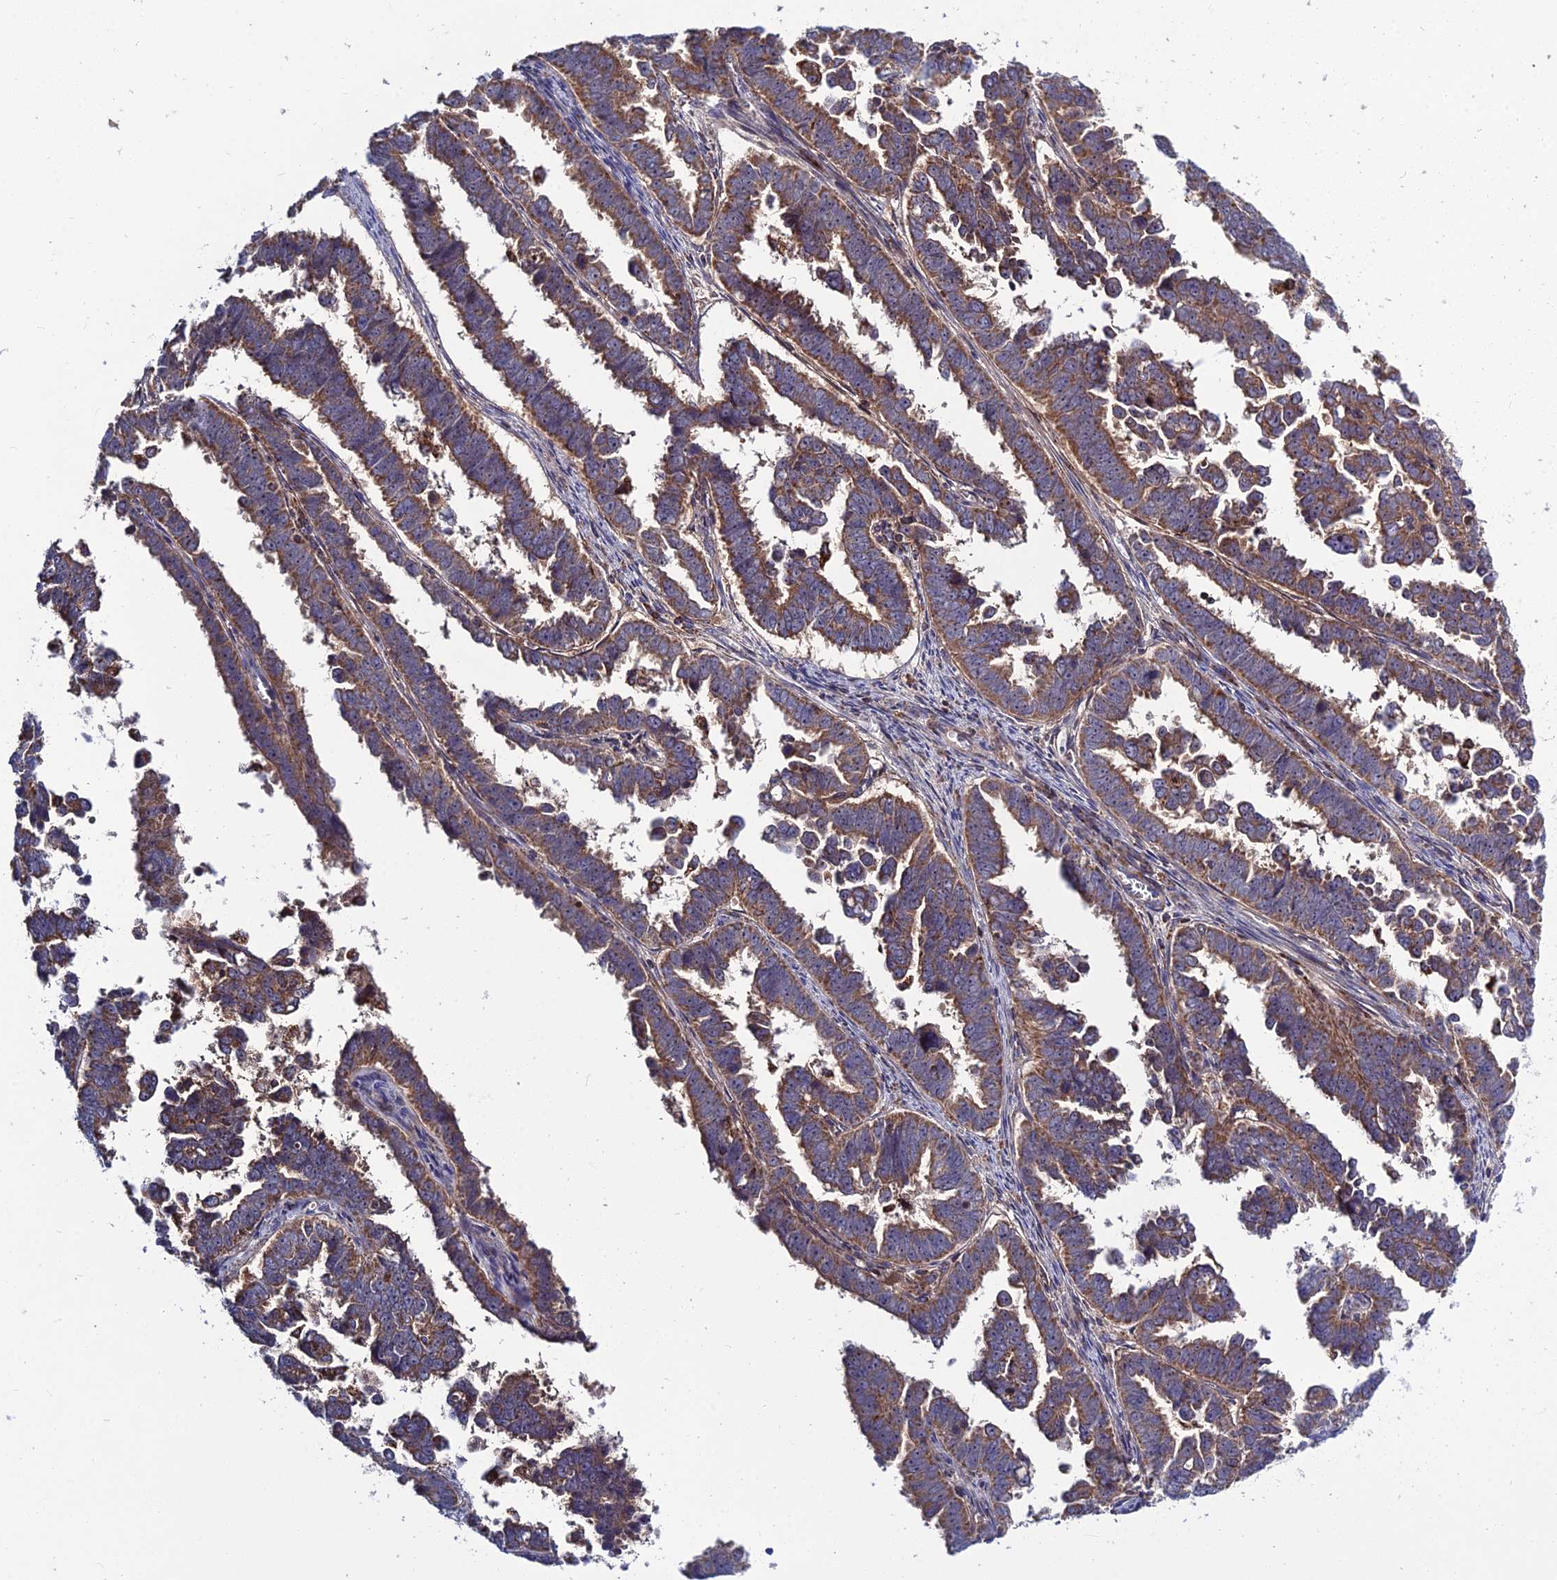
{"staining": {"intensity": "moderate", "quantity": ">75%", "location": "cytoplasmic/membranous"}, "tissue": "endometrial cancer", "cell_type": "Tumor cells", "image_type": "cancer", "snomed": [{"axis": "morphology", "description": "Adenocarcinoma, NOS"}, {"axis": "topography", "description": "Endometrium"}], "caption": "Adenocarcinoma (endometrial) was stained to show a protein in brown. There is medium levels of moderate cytoplasmic/membranous positivity in approximately >75% of tumor cells. Using DAB (brown) and hematoxylin (blue) stains, captured at high magnification using brightfield microscopy.", "gene": "RIC8B", "patient": {"sex": "female", "age": 75}}